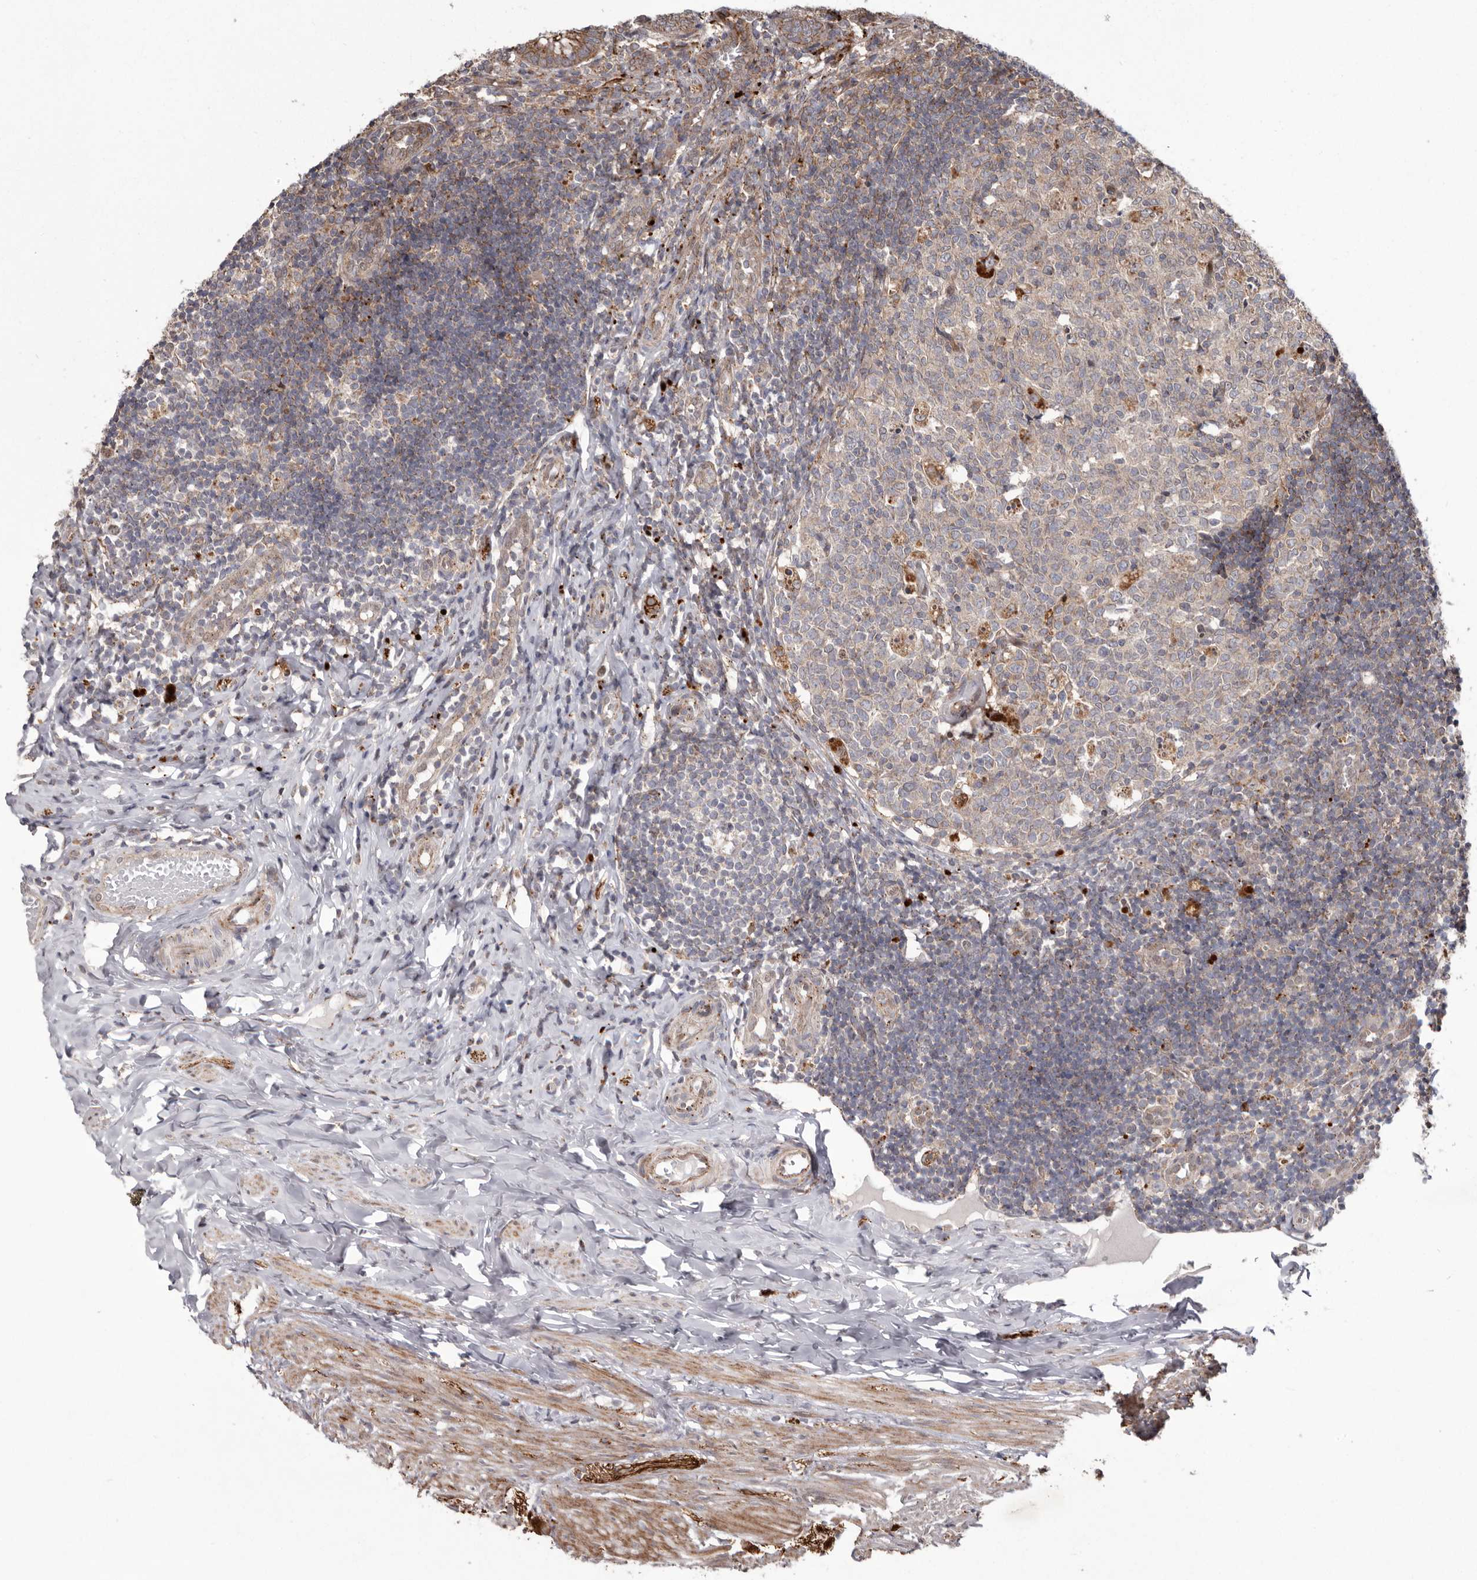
{"staining": {"intensity": "moderate", "quantity": ">75%", "location": "cytoplasmic/membranous"}, "tissue": "appendix", "cell_type": "Glandular cells", "image_type": "normal", "snomed": [{"axis": "morphology", "description": "Normal tissue, NOS"}, {"axis": "topography", "description": "Appendix"}], "caption": "Immunohistochemical staining of normal human appendix shows >75% levels of moderate cytoplasmic/membranous protein positivity in about >75% of glandular cells. The protein is stained brown, and the nuclei are stained in blue (DAB IHC with brightfield microscopy, high magnification).", "gene": "NUP43", "patient": {"sex": "male", "age": 8}}